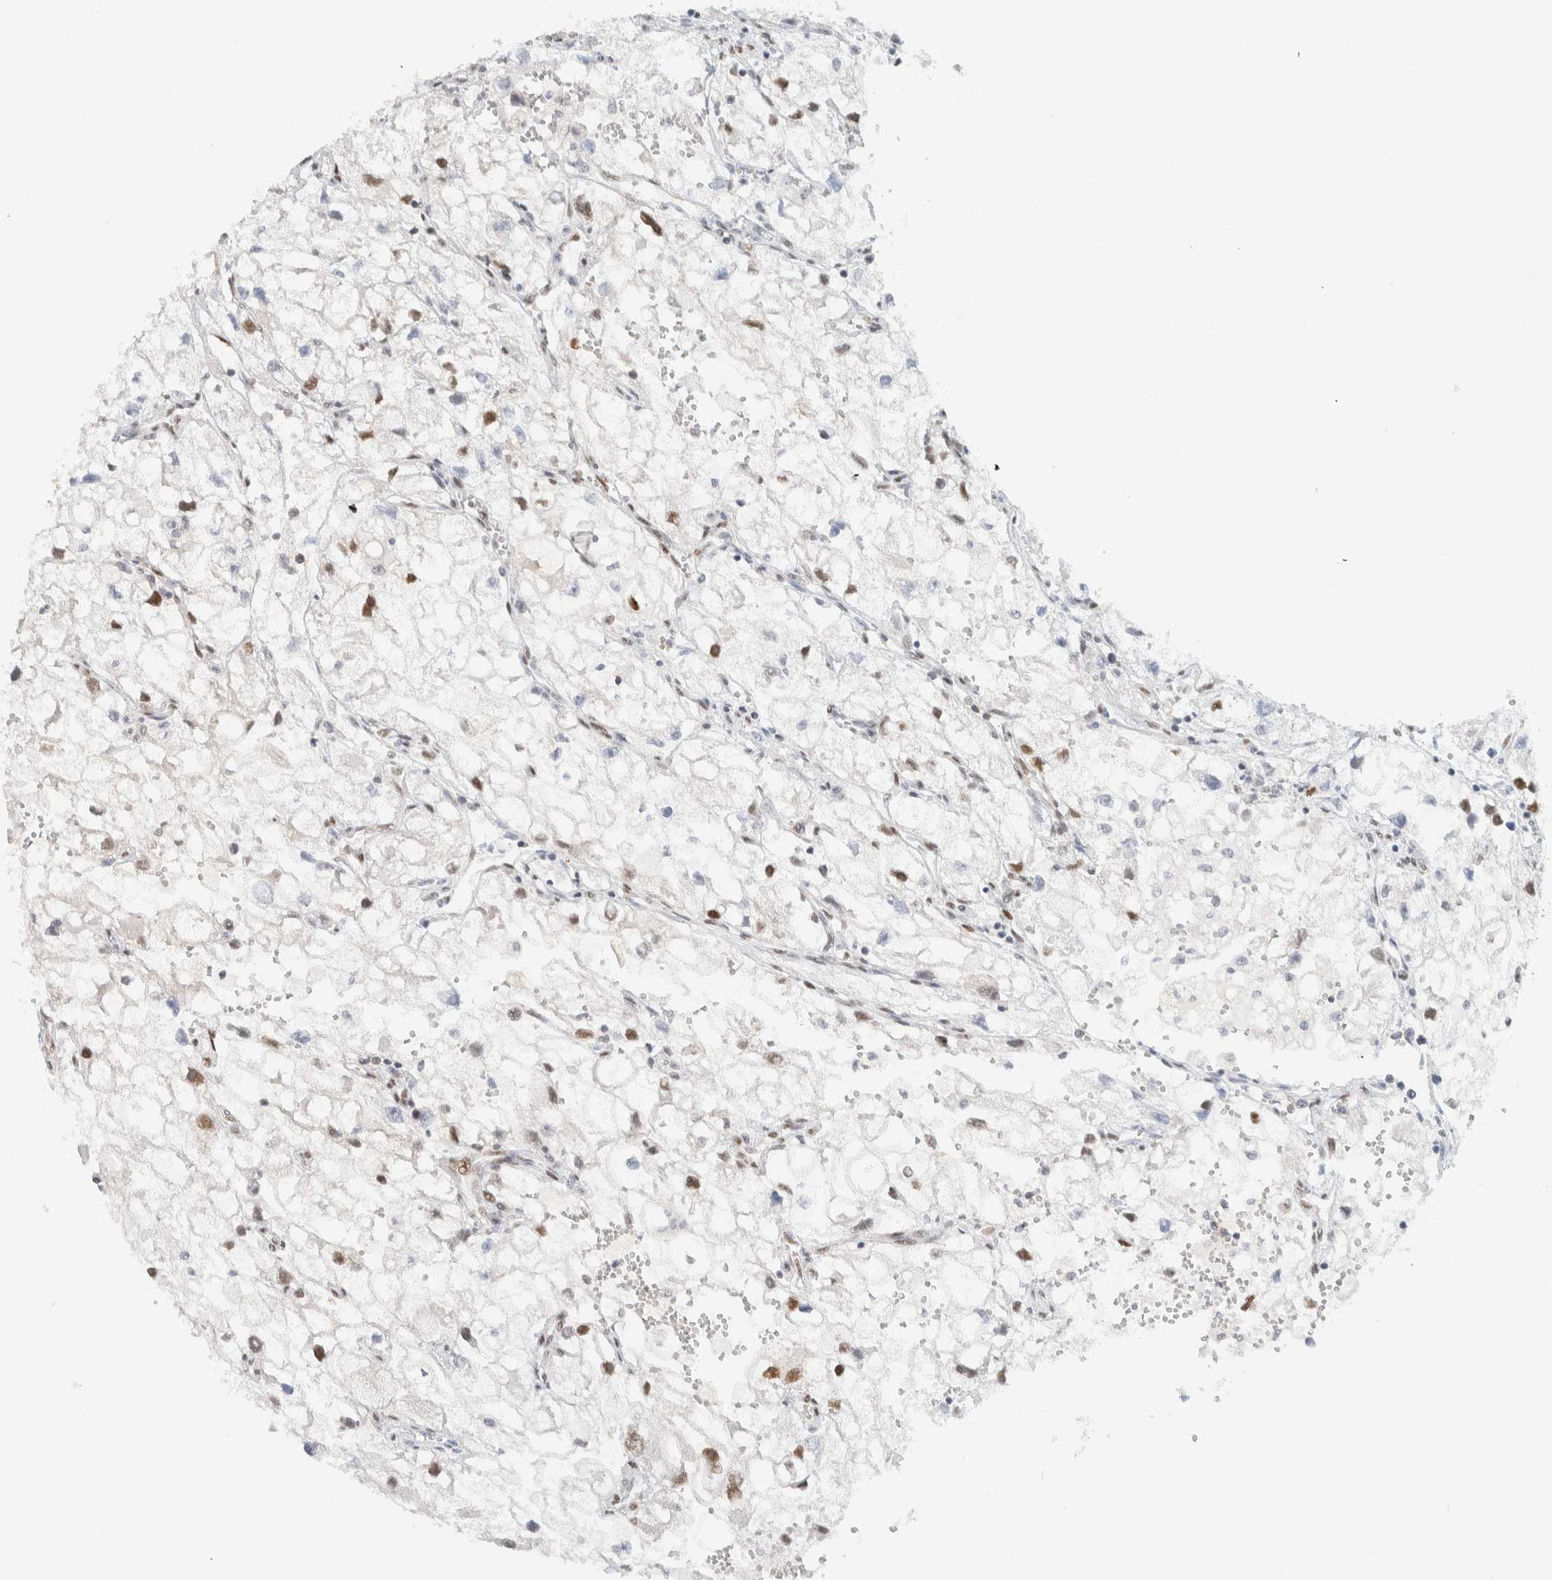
{"staining": {"intensity": "moderate", "quantity": "25%-75%", "location": "nuclear"}, "tissue": "renal cancer", "cell_type": "Tumor cells", "image_type": "cancer", "snomed": [{"axis": "morphology", "description": "Adenocarcinoma, NOS"}, {"axis": "topography", "description": "Kidney"}], "caption": "A photomicrograph of renal adenocarcinoma stained for a protein reveals moderate nuclear brown staining in tumor cells. The protein of interest is shown in brown color, while the nuclei are stained blue.", "gene": "ZNF683", "patient": {"sex": "female", "age": 70}}